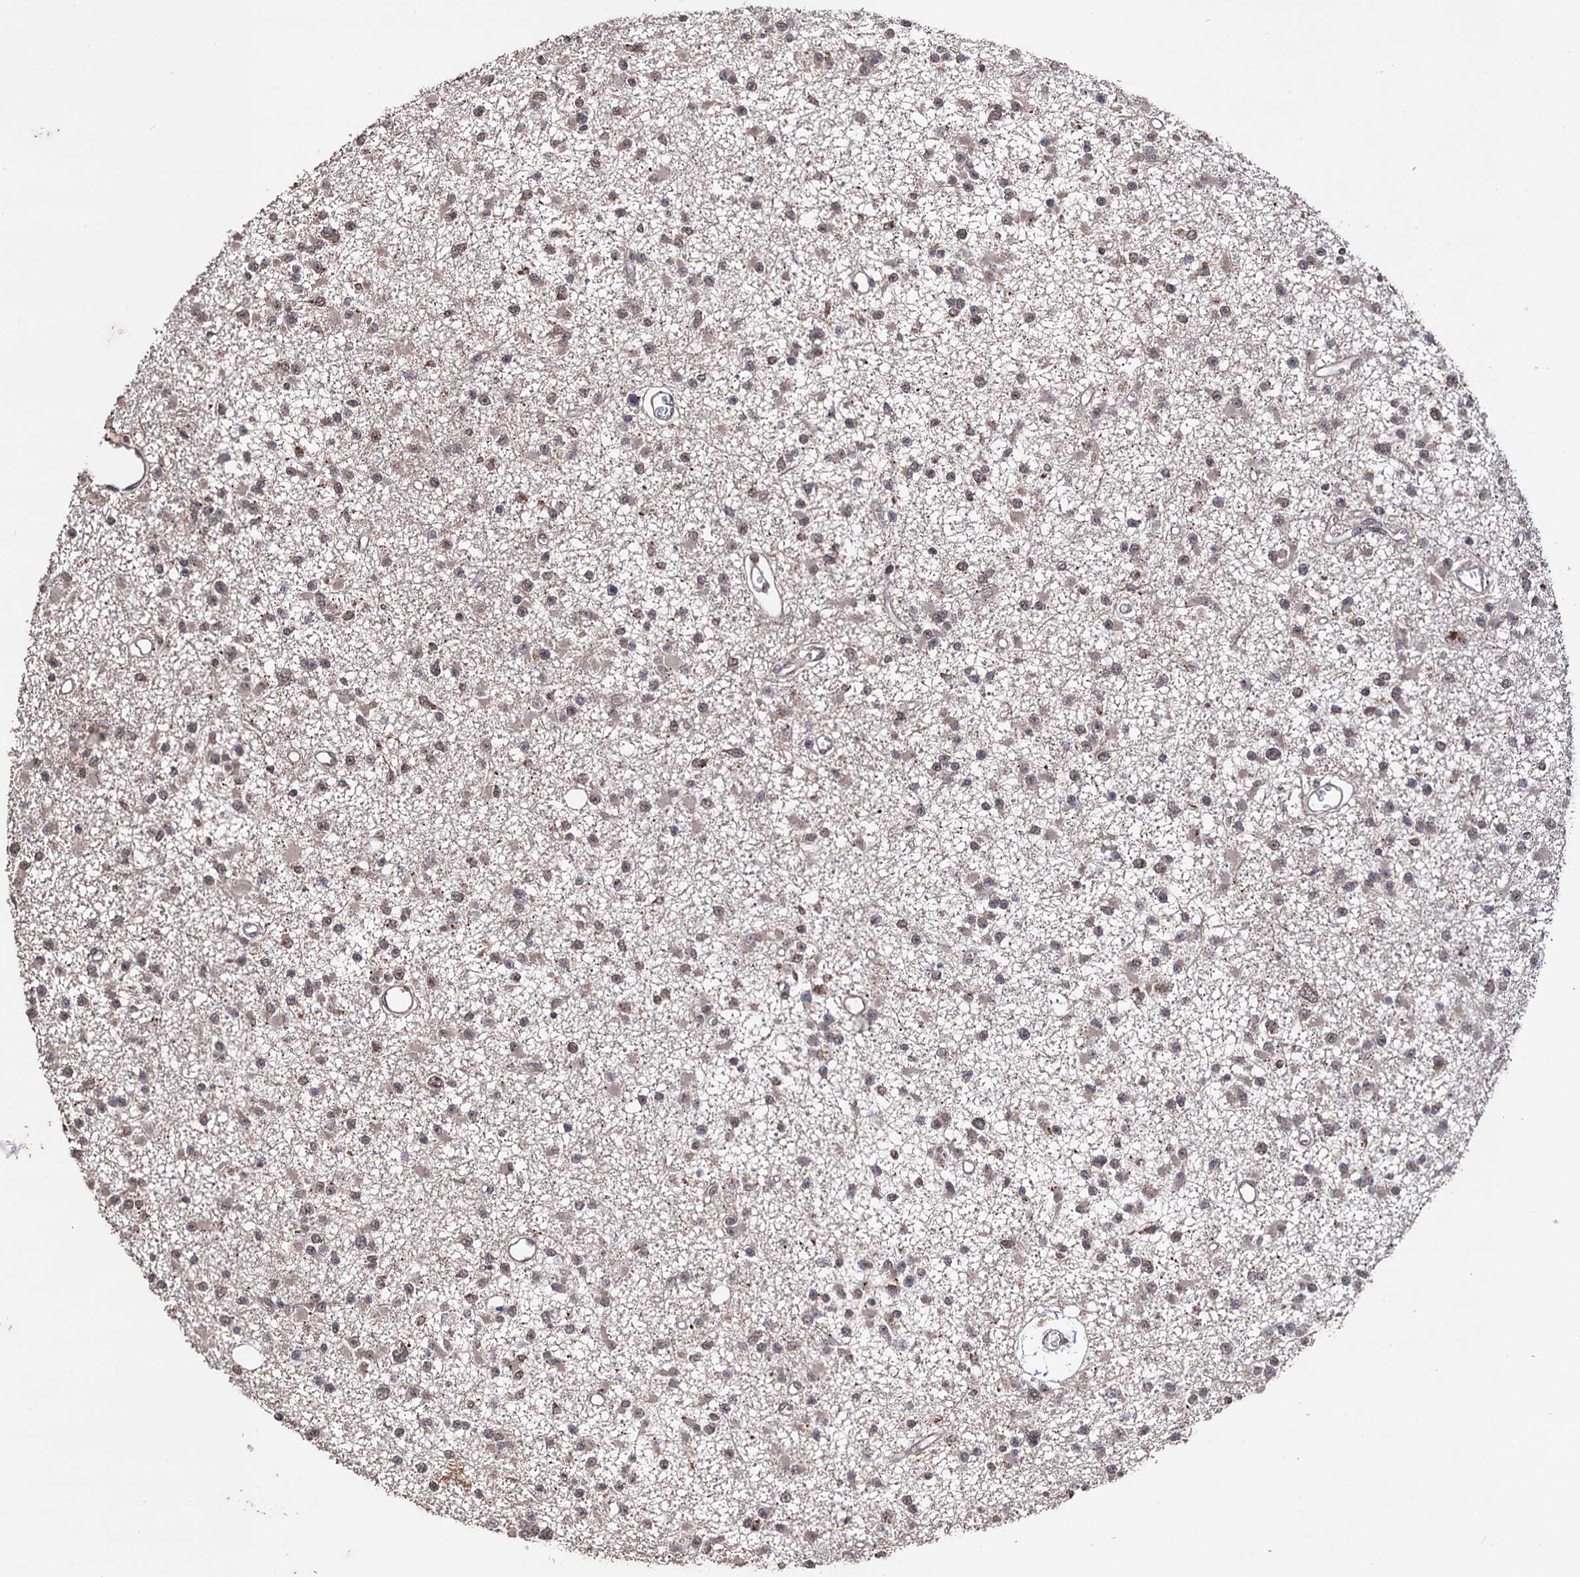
{"staining": {"intensity": "weak", "quantity": "25%-75%", "location": "nuclear"}, "tissue": "glioma", "cell_type": "Tumor cells", "image_type": "cancer", "snomed": [{"axis": "morphology", "description": "Glioma, malignant, Low grade"}, {"axis": "topography", "description": "Brain"}], "caption": "Protein expression analysis of human malignant glioma (low-grade) reveals weak nuclear positivity in approximately 25%-75% of tumor cells. (Brightfield microscopy of DAB IHC at high magnification).", "gene": "KLF5", "patient": {"sex": "female", "age": 22}}